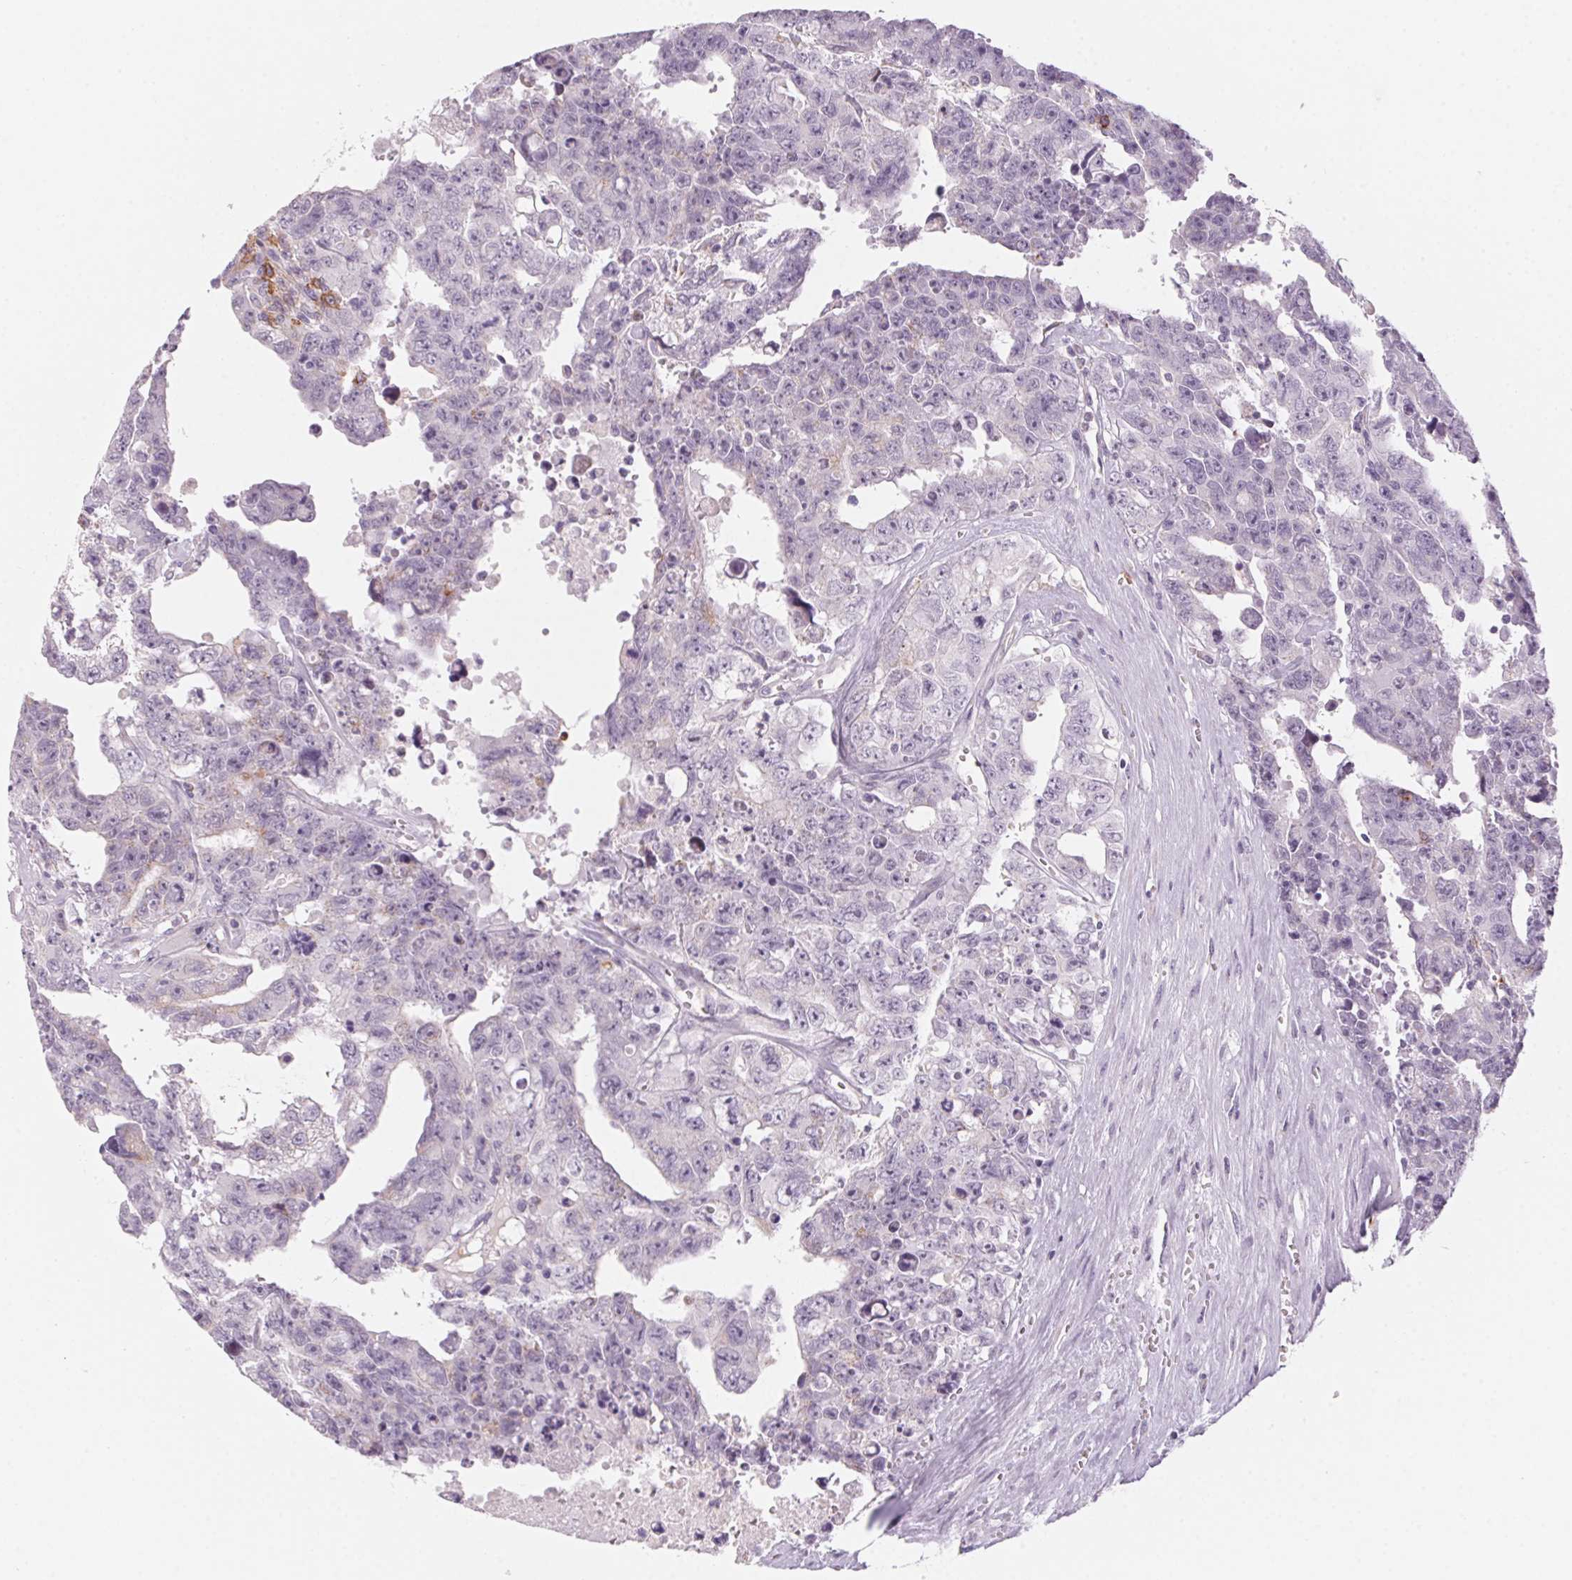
{"staining": {"intensity": "negative", "quantity": "none", "location": "none"}, "tissue": "testis cancer", "cell_type": "Tumor cells", "image_type": "cancer", "snomed": [{"axis": "morphology", "description": "Carcinoma, Embryonal, NOS"}, {"axis": "topography", "description": "Testis"}], "caption": "An immunohistochemistry micrograph of testis cancer is shown. There is no staining in tumor cells of testis cancer.", "gene": "PRPH", "patient": {"sex": "male", "age": 24}}